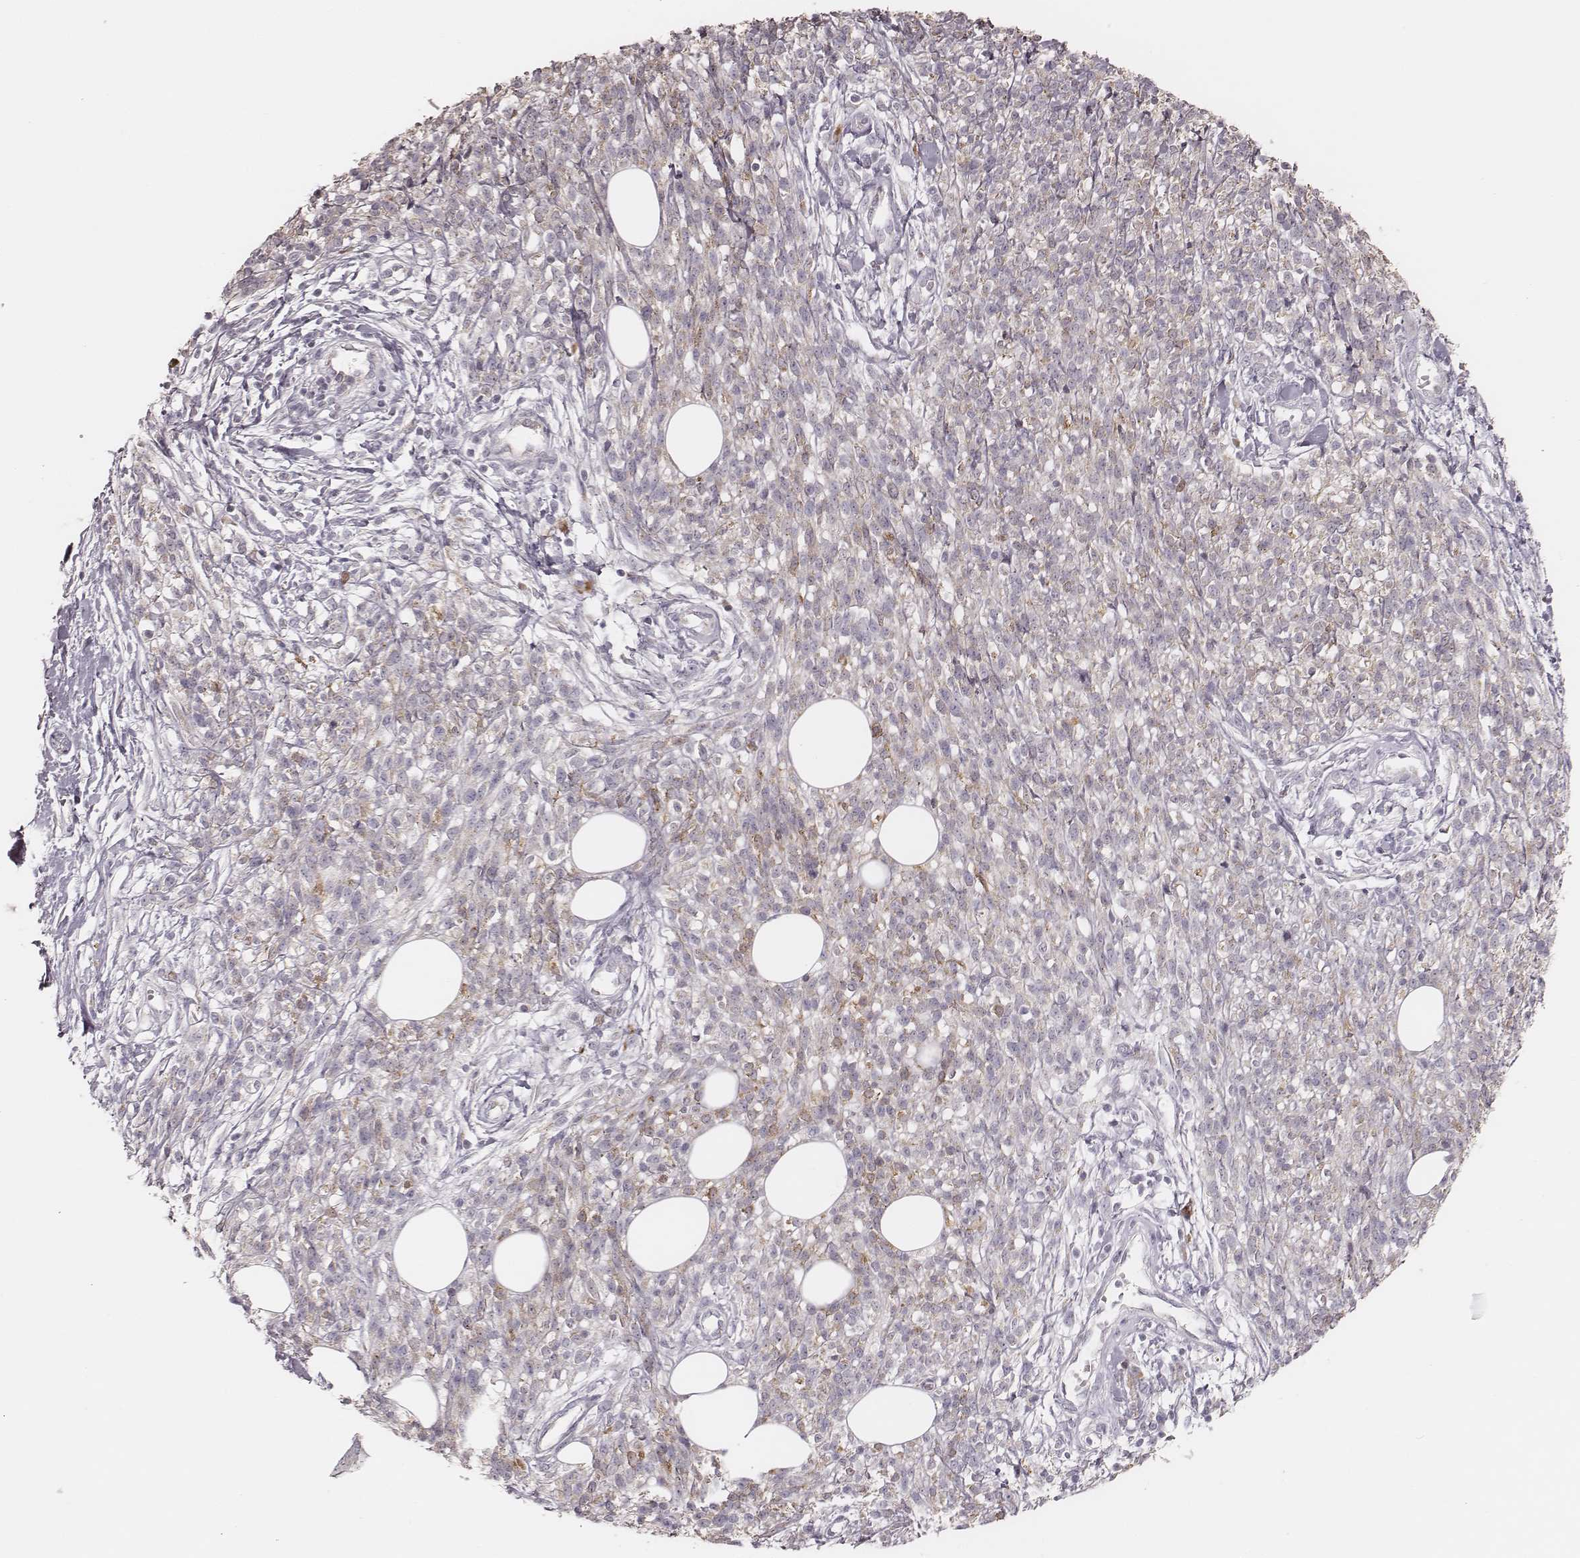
{"staining": {"intensity": "weak", "quantity": ">75%", "location": "cytoplasmic/membranous"}, "tissue": "melanoma", "cell_type": "Tumor cells", "image_type": "cancer", "snomed": [{"axis": "morphology", "description": "Malignant melanoma, NOS"}, {"axis": "topography", "description": "Skin"}, {"axis": "topography", "description": "Skin of trunk"}], "caption": "The histopathology image shows staining of melanoma, revealing weak cytoplasmic/membranous protein expression (brown color) within tumor cells.", "gene": "KIF5C", "patient": {"sex": "male", "age": 74}}